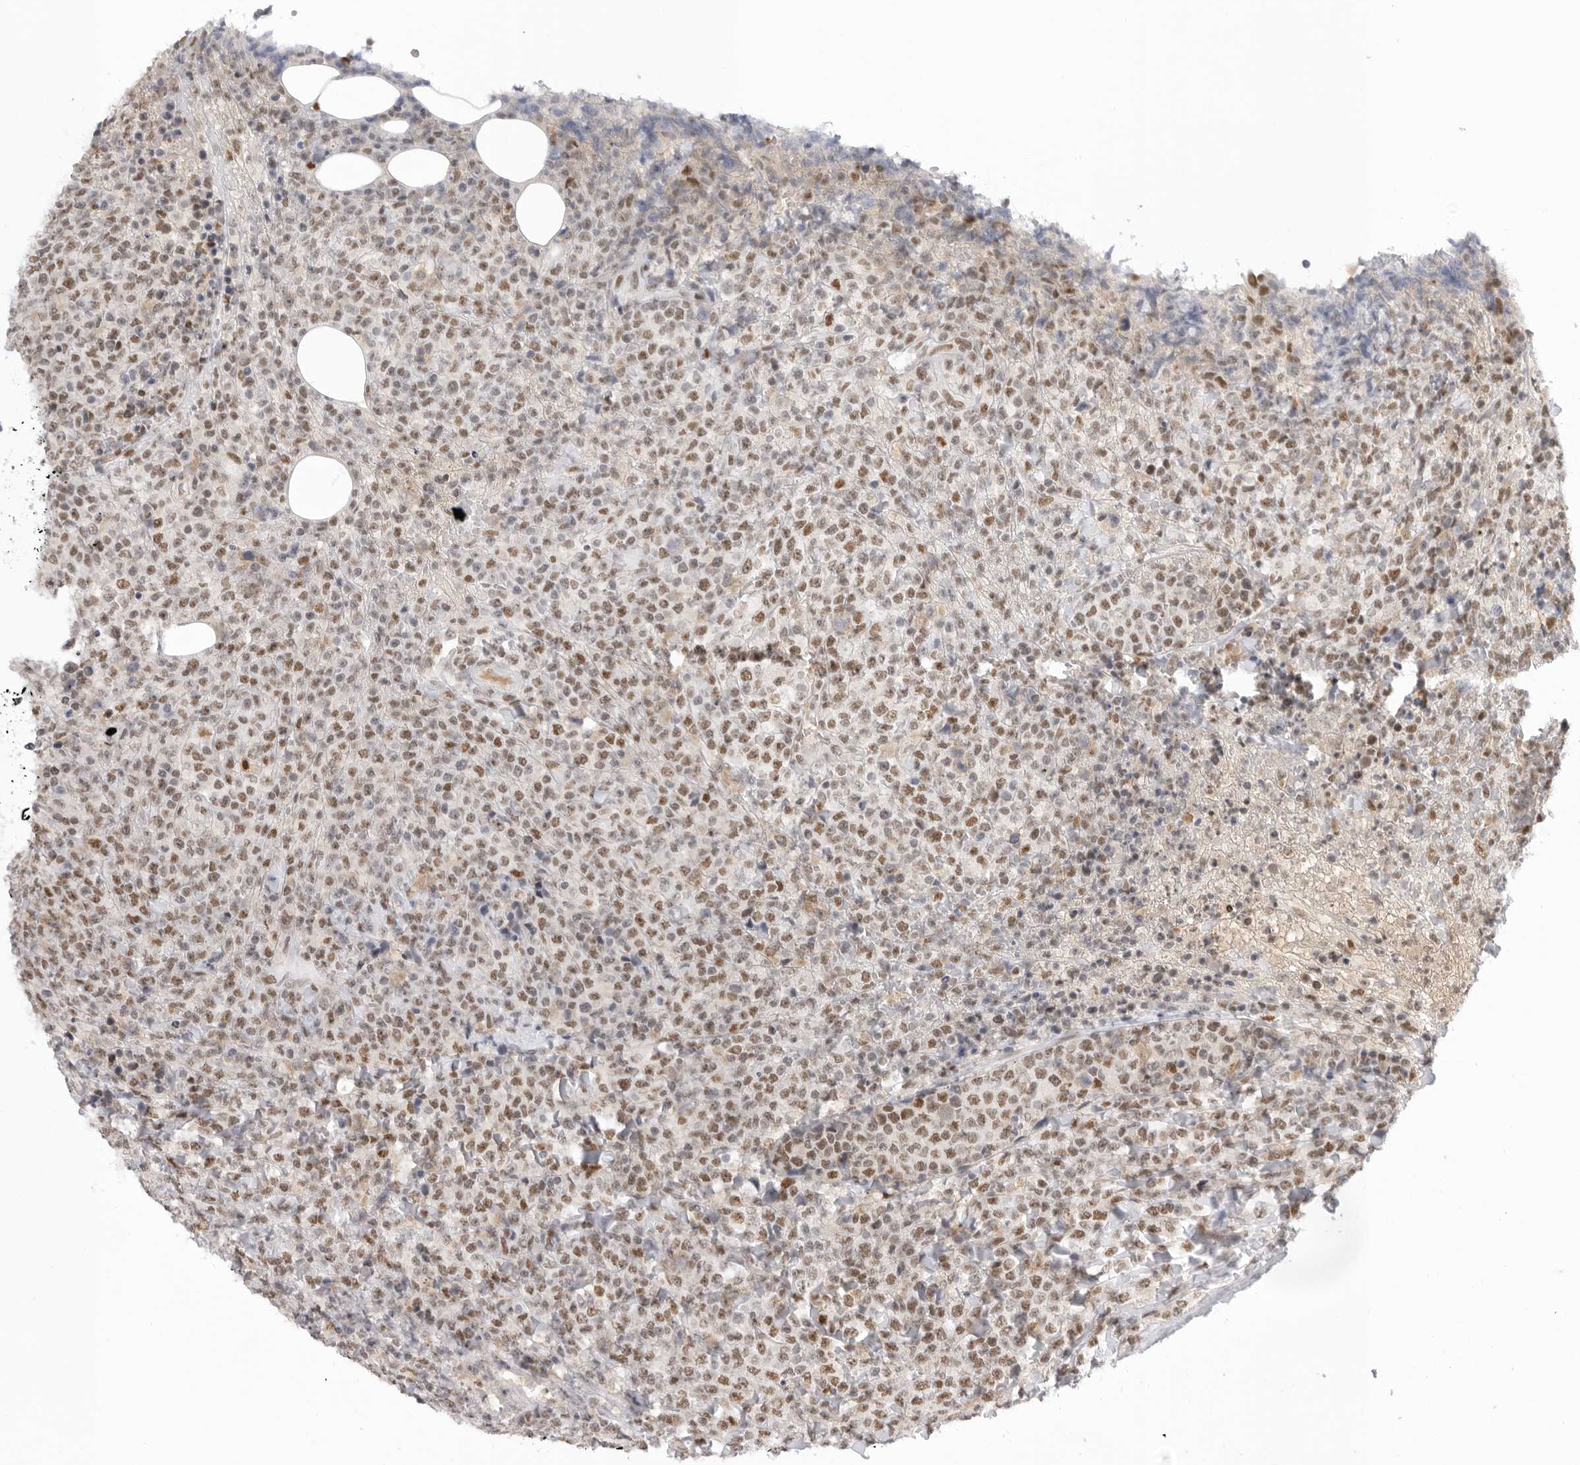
{"staining": {"intensity": "moderate", "quantity": ">75%", "location": "nuclear"}, "tissue": "lymphoma", "cell_type": "Tumor cells", "image_type": "cancer", "snomed": [{"axis": "morphology", "description": "Malignant lymphoma, non-Hodgkin's type, High grade"}, {"axis": "topography", "description": "Lymph node"}], "caption": "High-grade malignant lymphoma, non-Hodgkin's type tissue reveals moderate nuclear positivity in about >75% of tumor cells, visualized by immunohistochemistry. (brown staining indicates protein expression, while blue staining denotes nuclei).", "gene": "RPA2", "patient": {"sex": "male", "age": 13}}